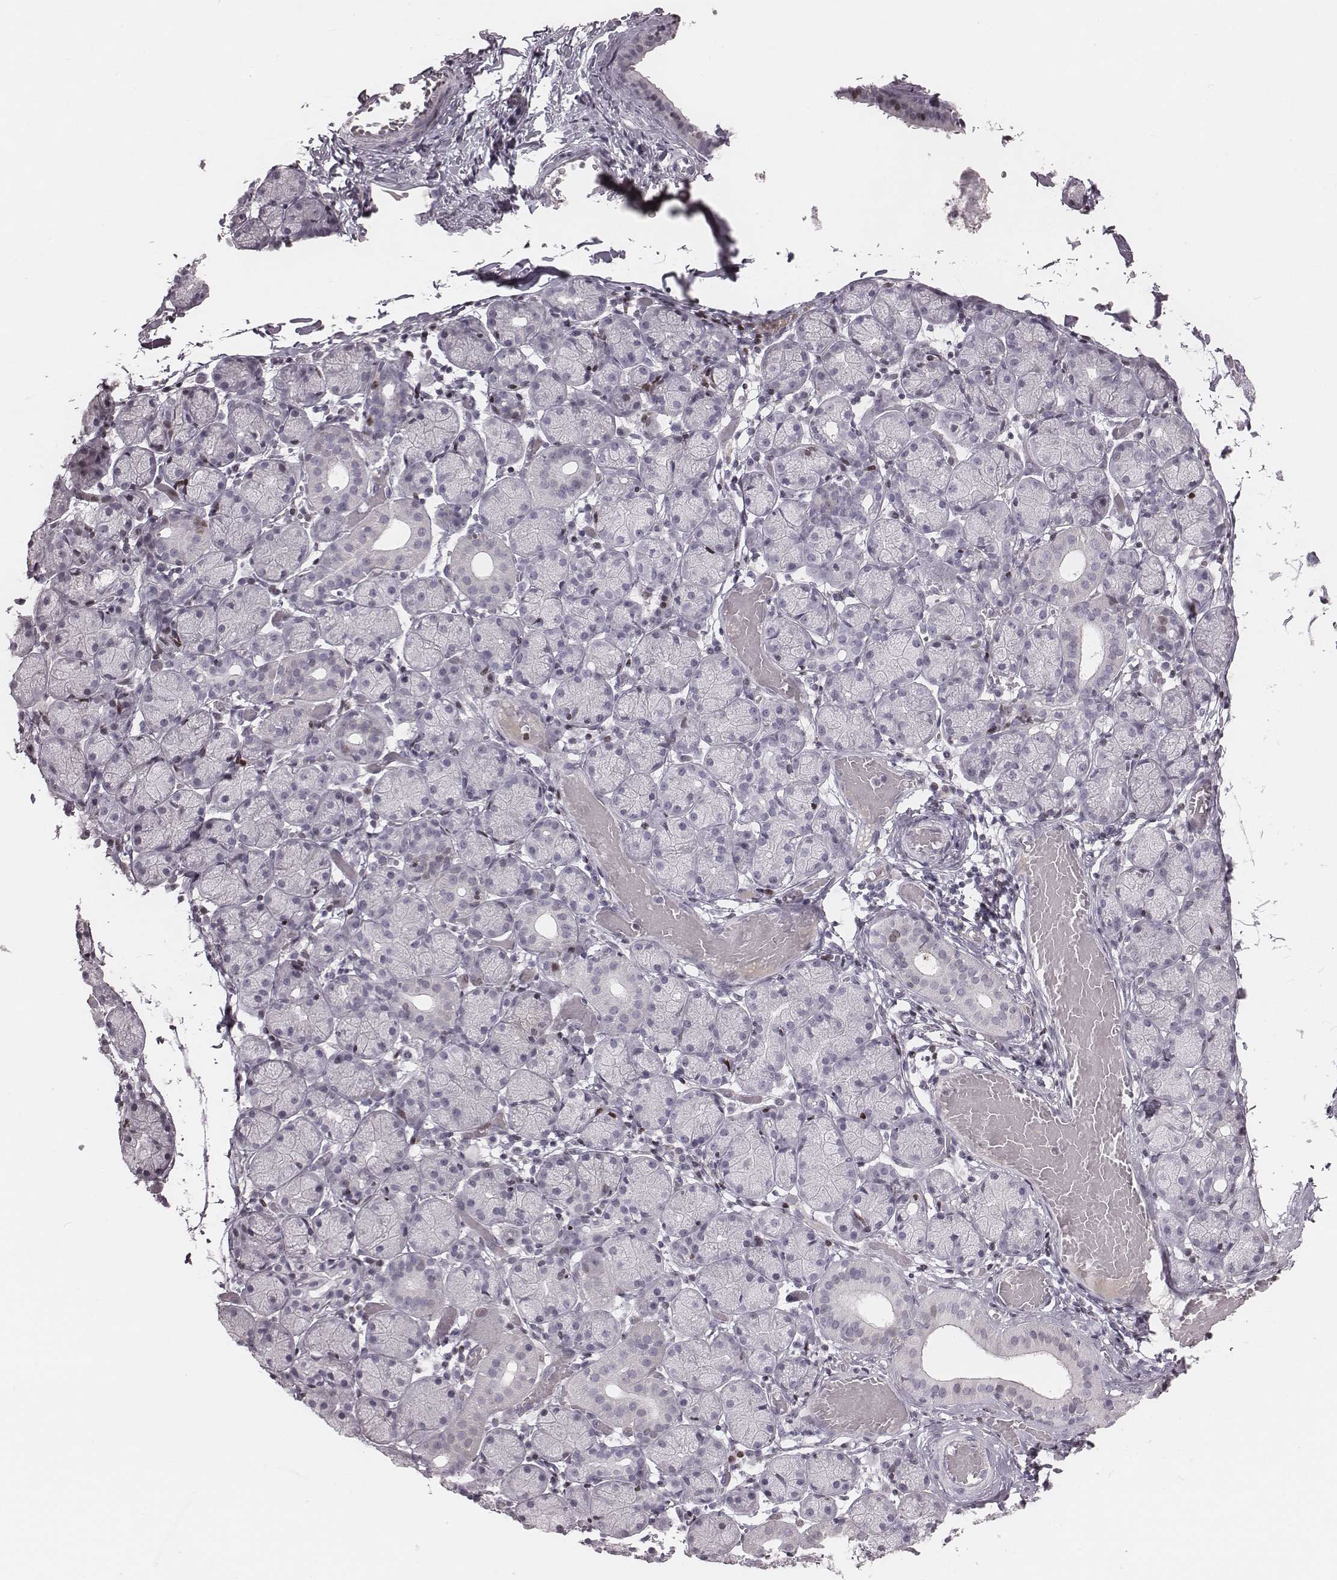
{"staining": {"intensity": "negative", "quantity": "none", "location": "none"}, "tissue": "salivary gland", "cell_type": "Glandular cells", "image_type": "normal", "snomed": [{"axis": "morphology", "description": "Normal tissue, NOS"}, {"axis": "topography", "description": "Salivary gland"}], "caption": "This is an immunohistochemistry (IHC) histopathology image of benign salivary gland. There is no staining in glandular cells.", "gene": "NDC1", "patient": {"sex": "female", "age": 24}}